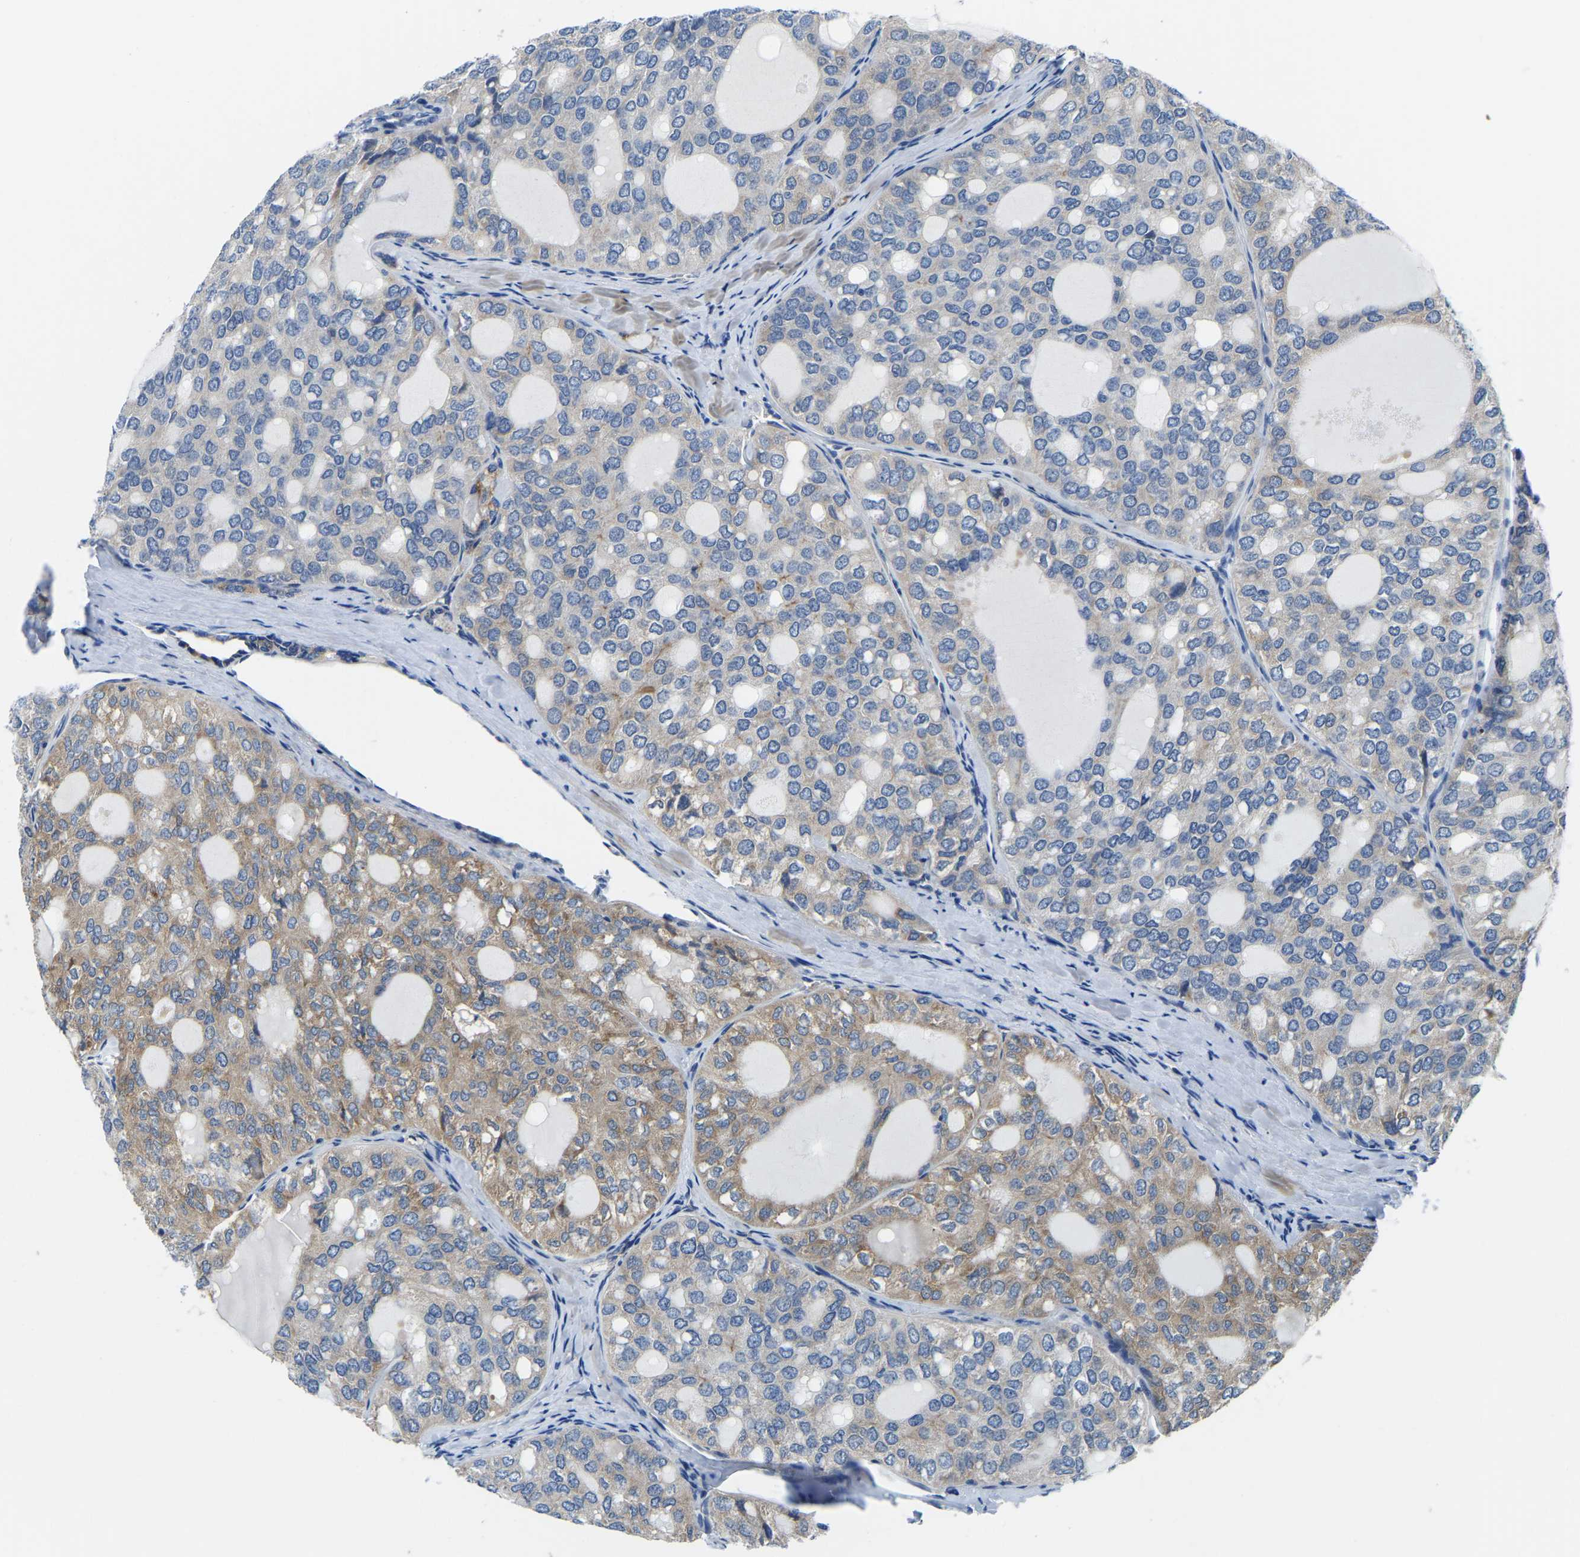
{"staining": {"intensity": "moderate", "quantity": "<25%", "location": "cytoplasmic/membranous"}, "tissue": "thyroid cancer", "cell_type": "Tumor cells", "image_type": "cancer", "snomed": [{"axis": "morphology", "description": "Follicular adenoma carcinoma, NOS"}, {"axis": "topography", "description": "Thyroid gland"}], "caption": "Tumor cells display low levels of moderate cytoplasmic/membranous positivity in approximately <25% of cells in human follicular adenoma carcinoma (thyroid).", "gene": "LIAS", "patient": {"sex": "male", "age": 75}}